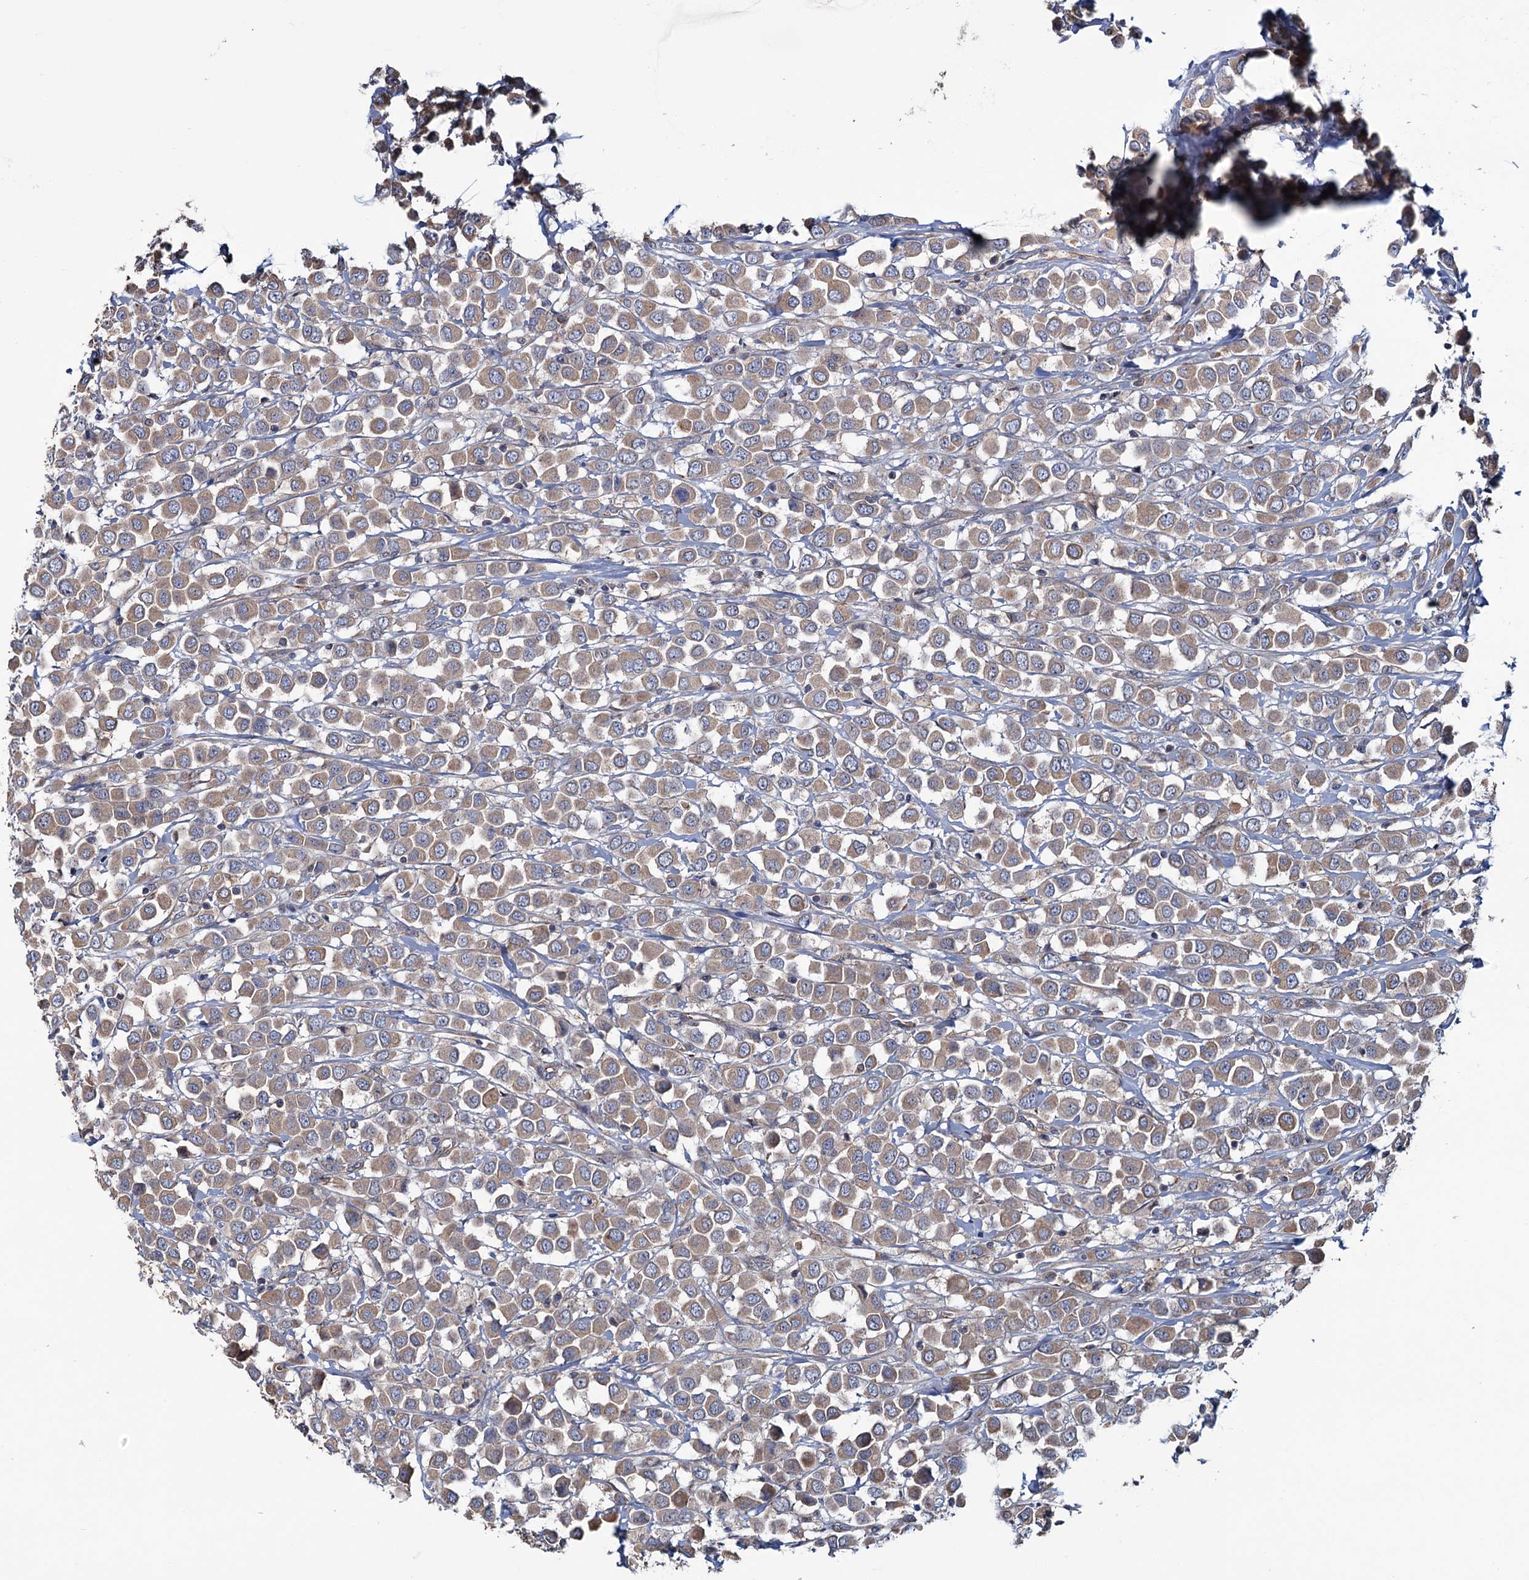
{"staining": {"intensity": "weak", "quantity": ">75%", "location": "cytoplasmic/membranous"}, "tissue": "breast cancer", "cell_type": "Tumor cells", "image_type": "cancer", "snomed": [{"axis": "morphology", "description": "Duct carcinoma"}, {"axis": "topography", "description": "Breast"}], "caption": "This is an image of immunohistochemistry (IHC) staining of breast infiltrating ductal carcinoma, which shows weak staining in the cytoplasmic/membranous of tumor cells.", "gene": "MTRR", "patient": {"sex": "female", "age": 61}}